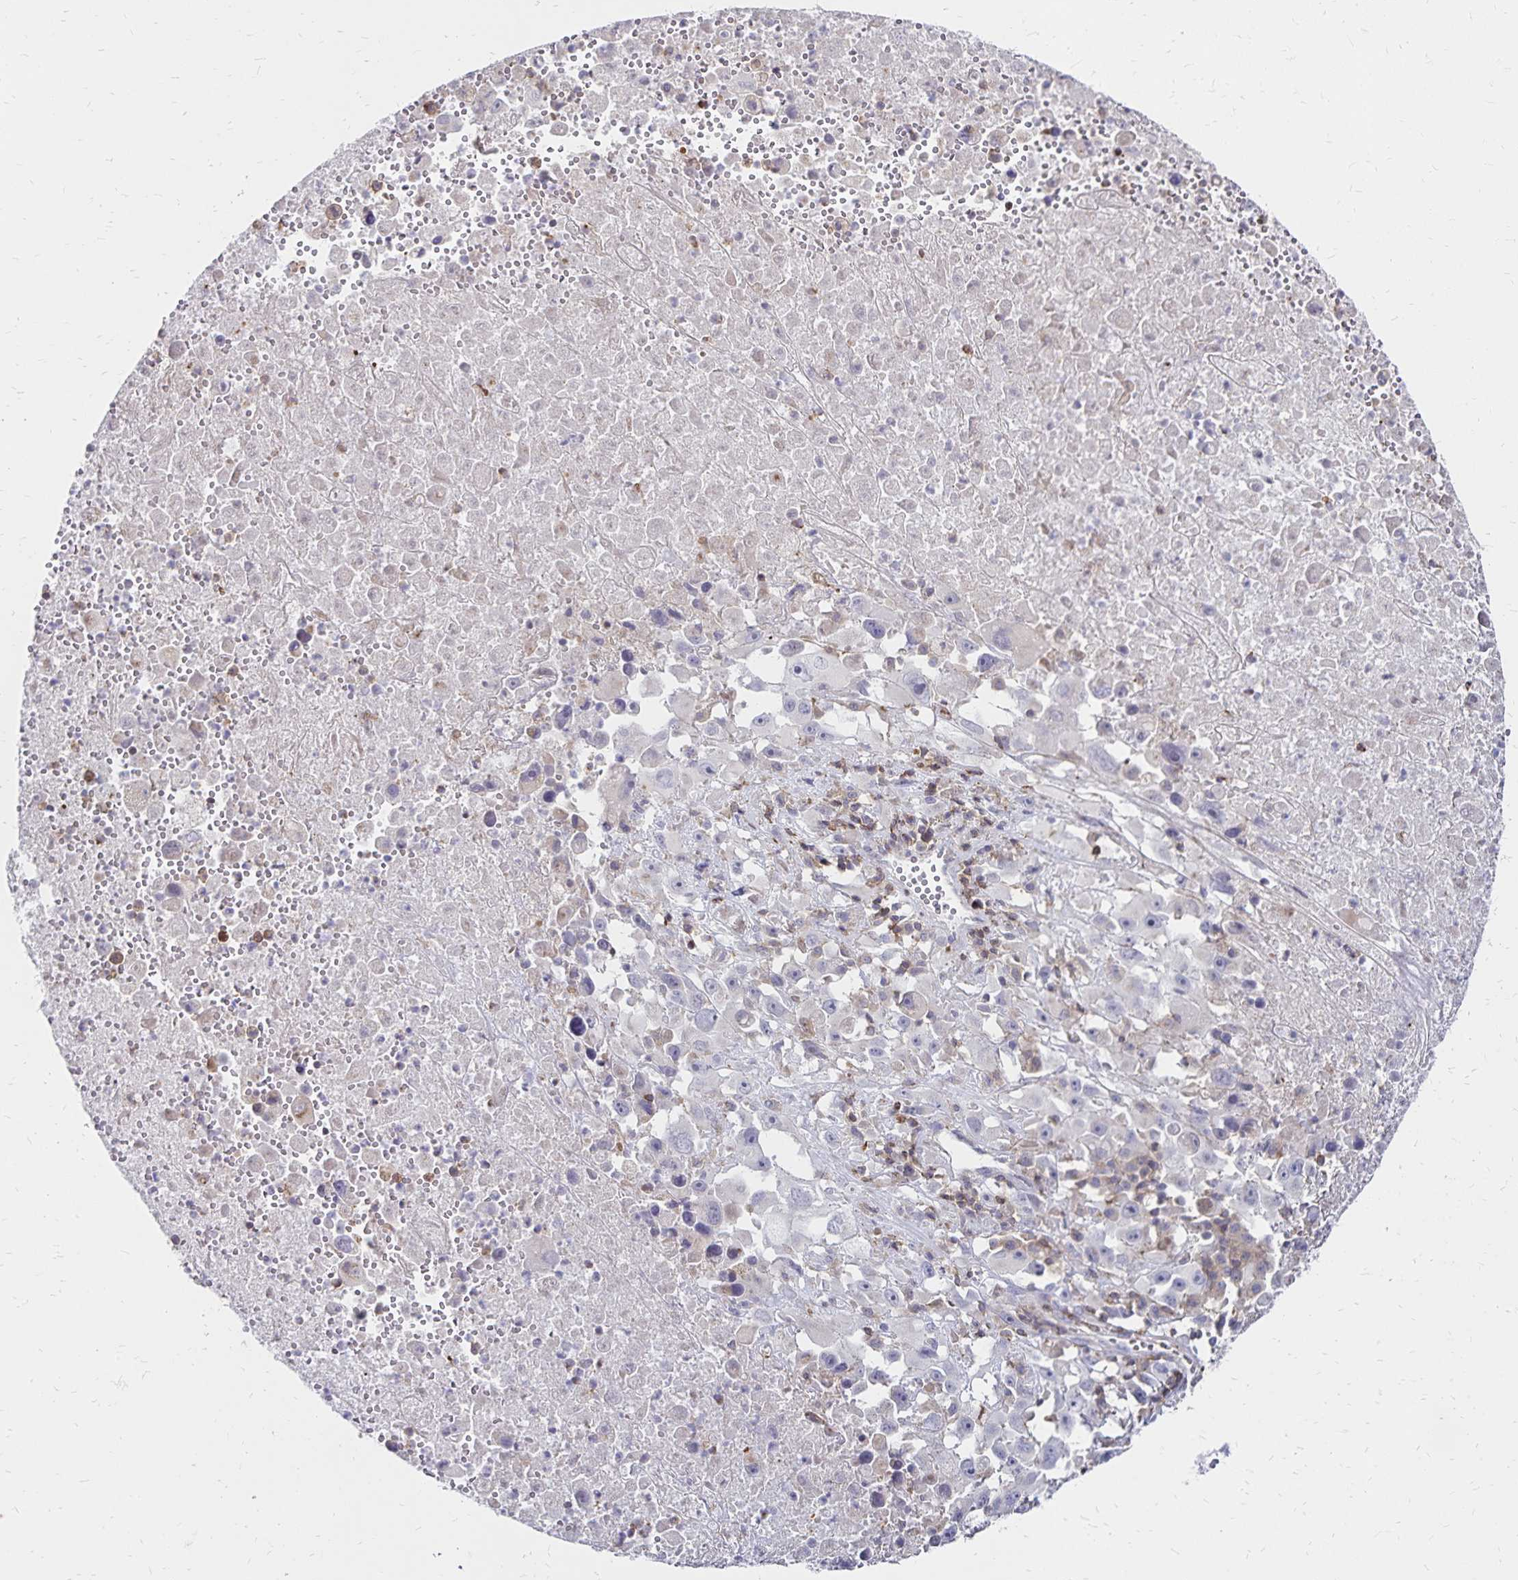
{"staining": {"intensity": "negative", "quantity": "none", "location": "none"}, "tissue": "melanoma", "cell_type": "Tumor cells", "image_type": "cancer", "snomed": [{"axis": "morphology", "description": "Malignant melanoma, Metastatic site"}, {"axis": "topography", "description": "Soft tissue"}], "caption": "This is an IHC histopathology image of malignant melanoma (metastatic site). There is no staining in tumor cells.", "gene": "NAGPA", "patient": {"sex": "male", "age": 50}}